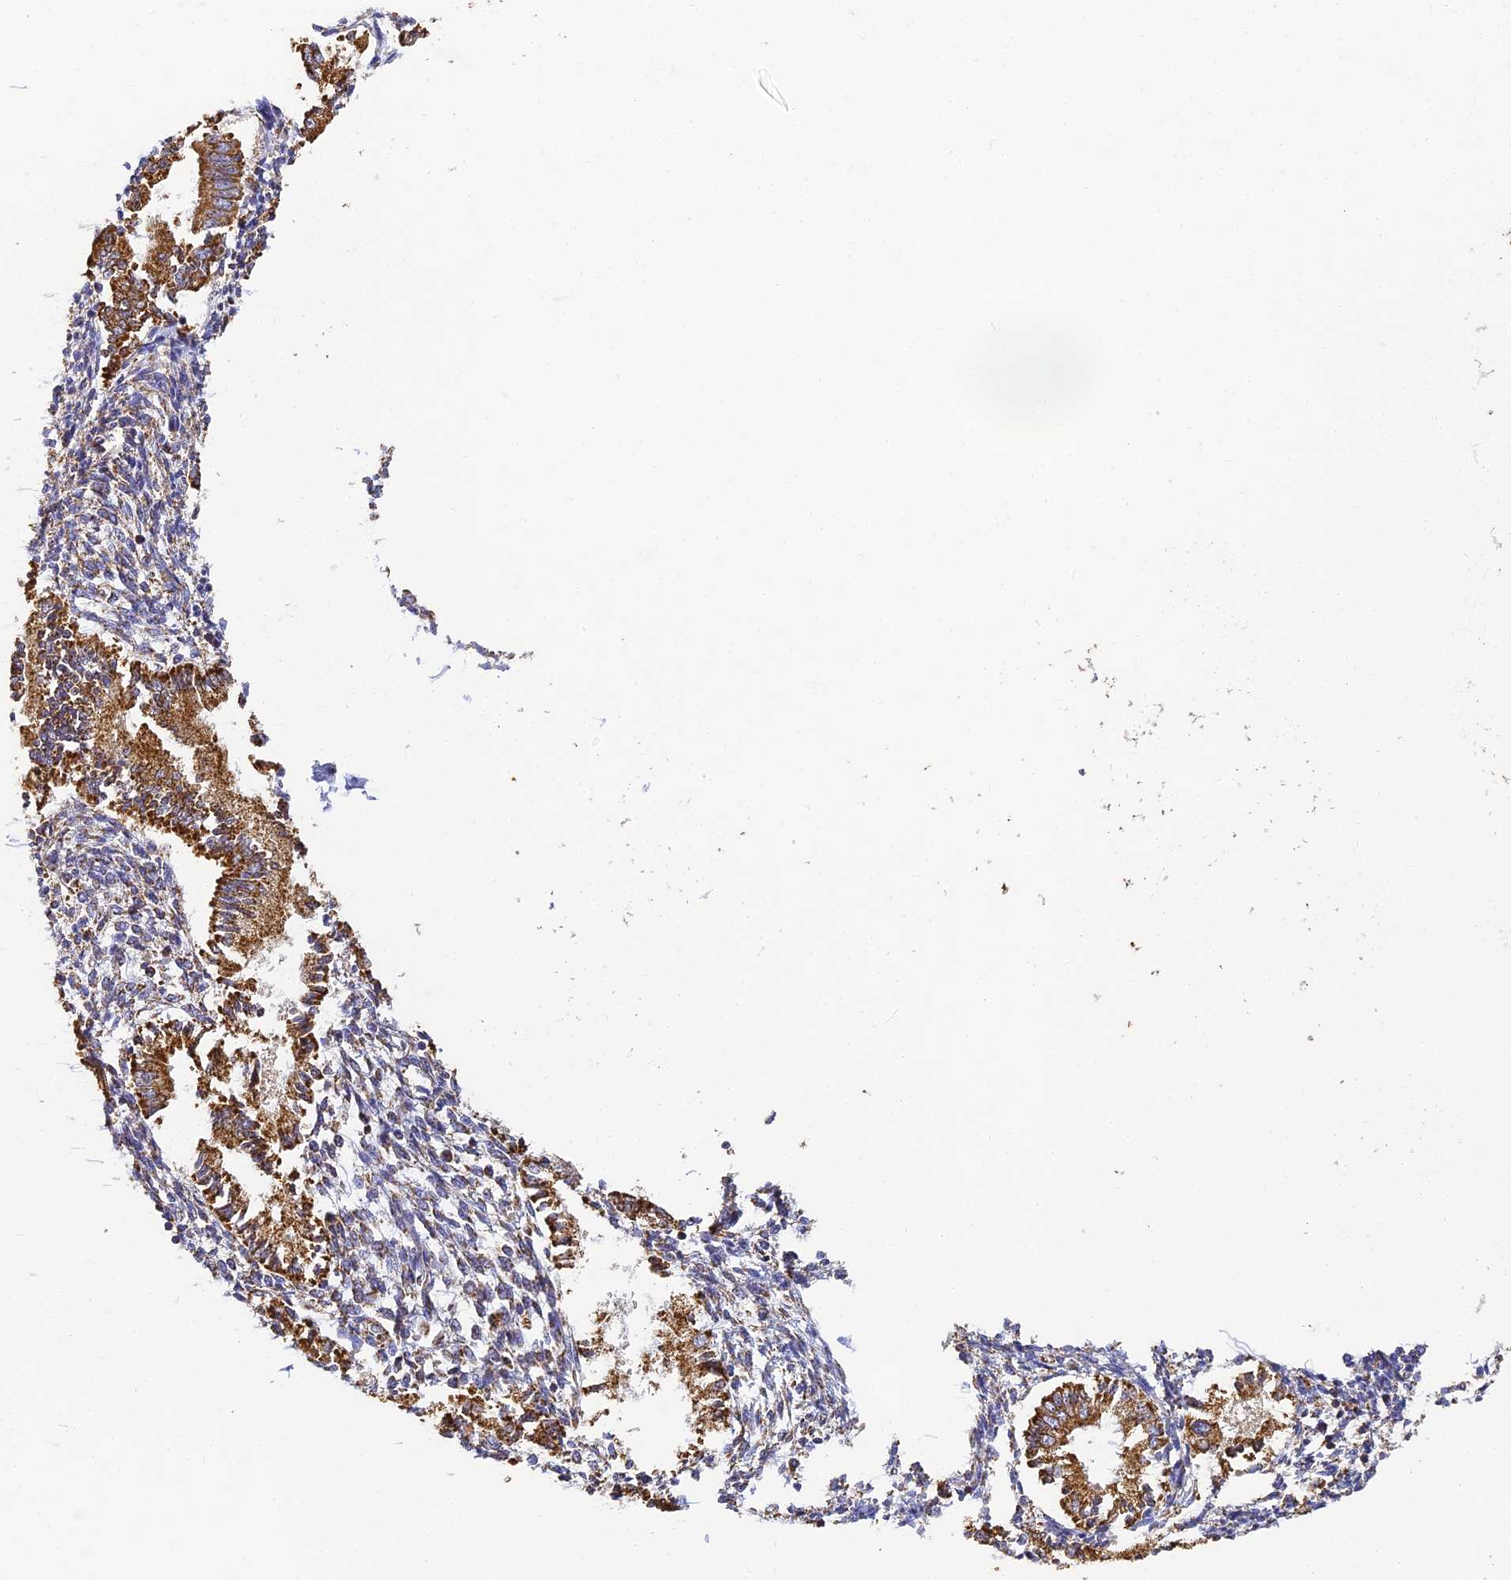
{"staining": {"intensity": "moderate", "quantity": "<25%", "location": "cytoplasmic/membranous"}, "tissue": "endometrium", "cell_type": "Cells in endometrial stroma", "image_type": "normal", "snomed": [{"axis": "morphology", "description": "Normal tissue, NOS"}, {"axis": "topography", "description": "Uterus"}, {"axis": "topography", "description": "Endometrium"}], "caption": "Benign endometrium shows moderate cytoplasmic/membranous positivity in about <25% of cells in endometrial stroma, visualized by immunohistochemistry.", "gene": "COX6C", "patient": {"sex": "female", "age": 48}}